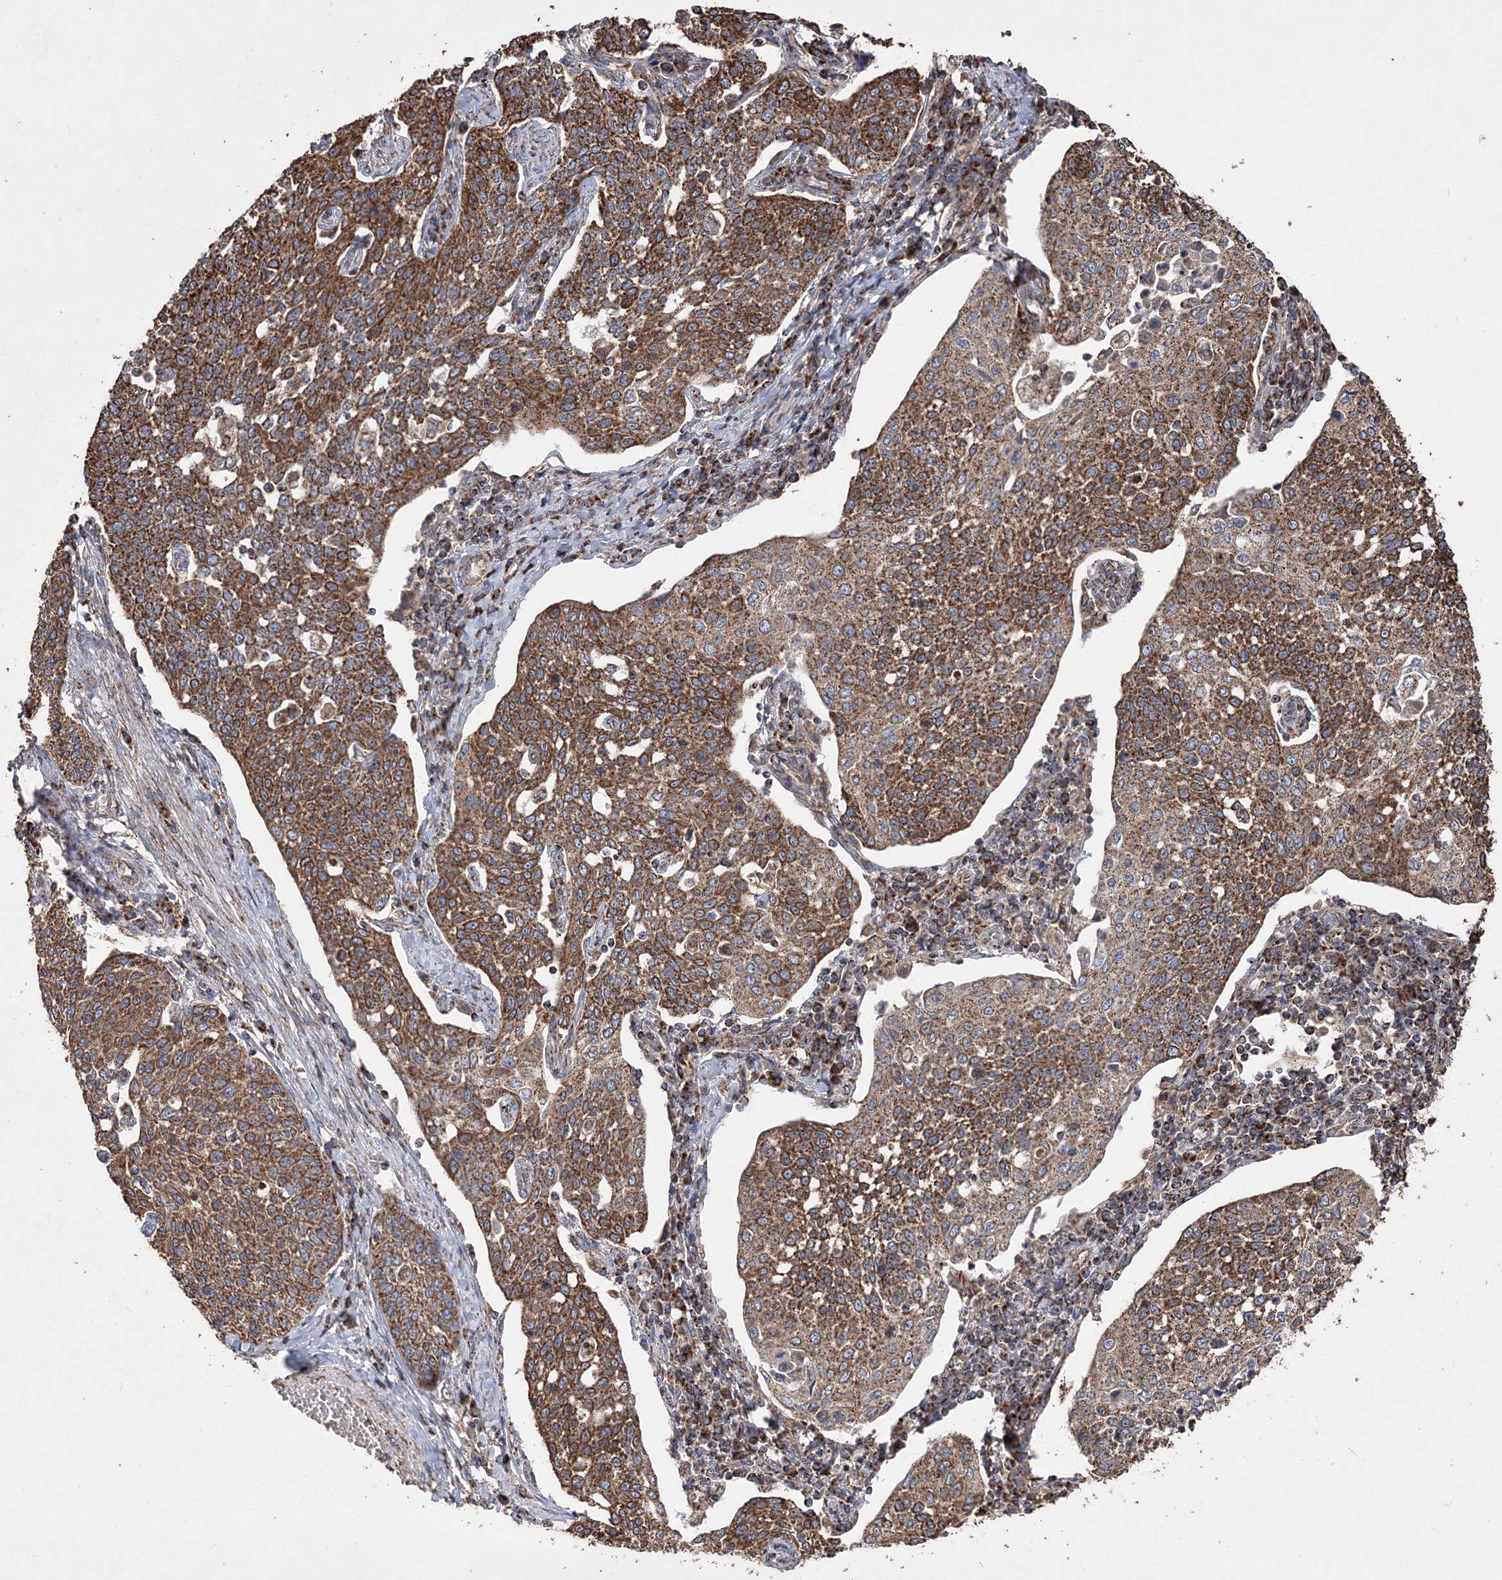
{"staining": {"intensity": "strong", "quantity": ">75%", "location": "cytoplasmic/membranous"}, "tissue": "cervical cancer", "cell_type": "Tumor cells", "image_type": "cancer", "snomed": [{"axis": "morphology", "description": "Squamous cell carcinoma, NOS"}, {"axis": "topography", "description": "Cervix"}], "caption": "About >75% of tumor cells in squamous cell carcinoma (cervical) demonstrate strong cytoplasmic/membranous protein expression as visualized by brown immunohistochemical staining.", "gene": "POC5", "patient": {"sex": "female", "age": 34}}